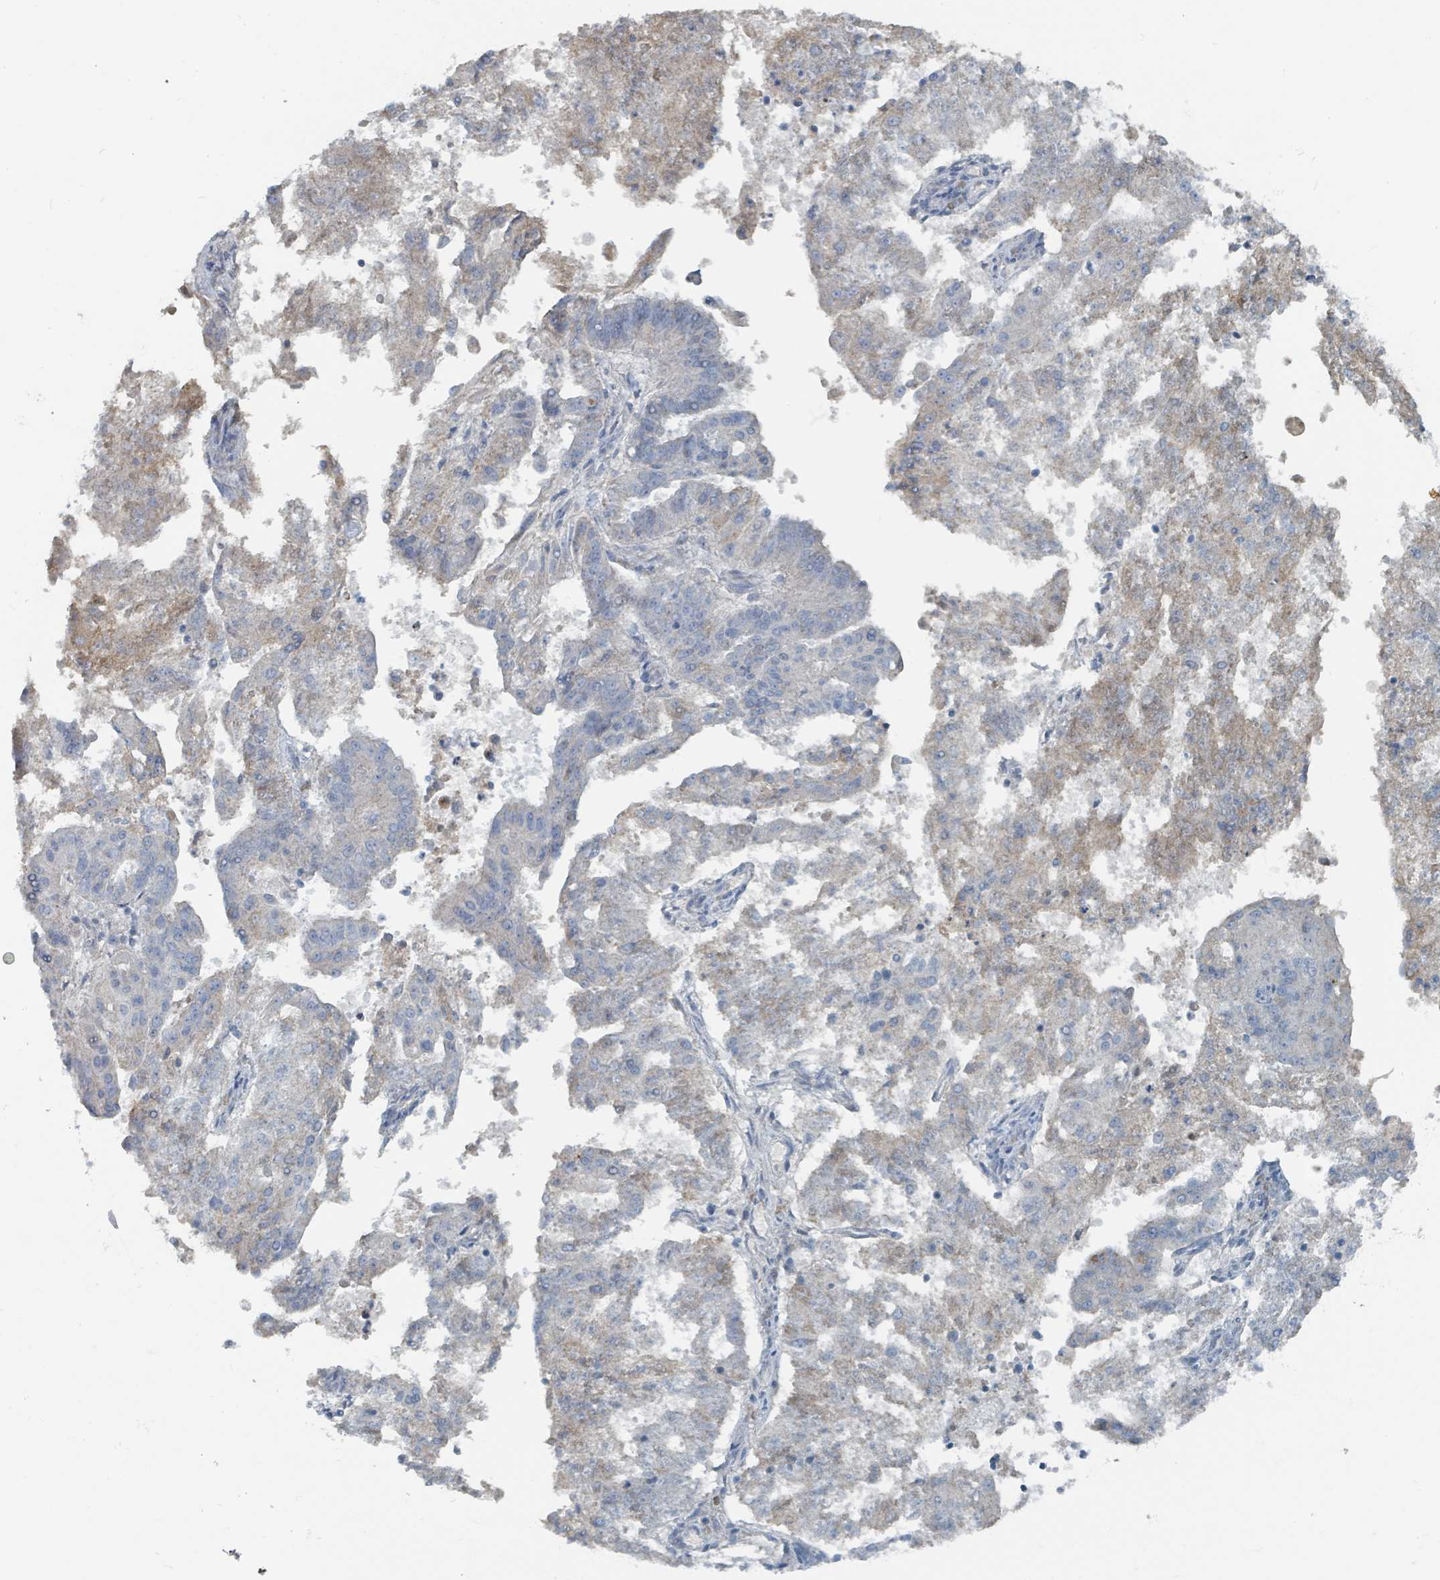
{"staining": {"intensity": "weak", "quantity": "25%-75%", "location": "cytoplasmic/membranous"}, "tissue": "endometrial cancer", "cell_type": "Tumor cells", "image_type": "cancer", "snomed": [{"axis": "morphology", "description": "Adenocarcinoma, NOS"}, {"axis": "topography", "description": "Endometrium"}], "caption": "Human endometrial cancer stained with a brown dye shows weak cytoplasmic/membranous positive positivity in about 25%-75% of tumor cells.", "gene": "RASA4", "patient": {"sex": "female", "age": 82}}